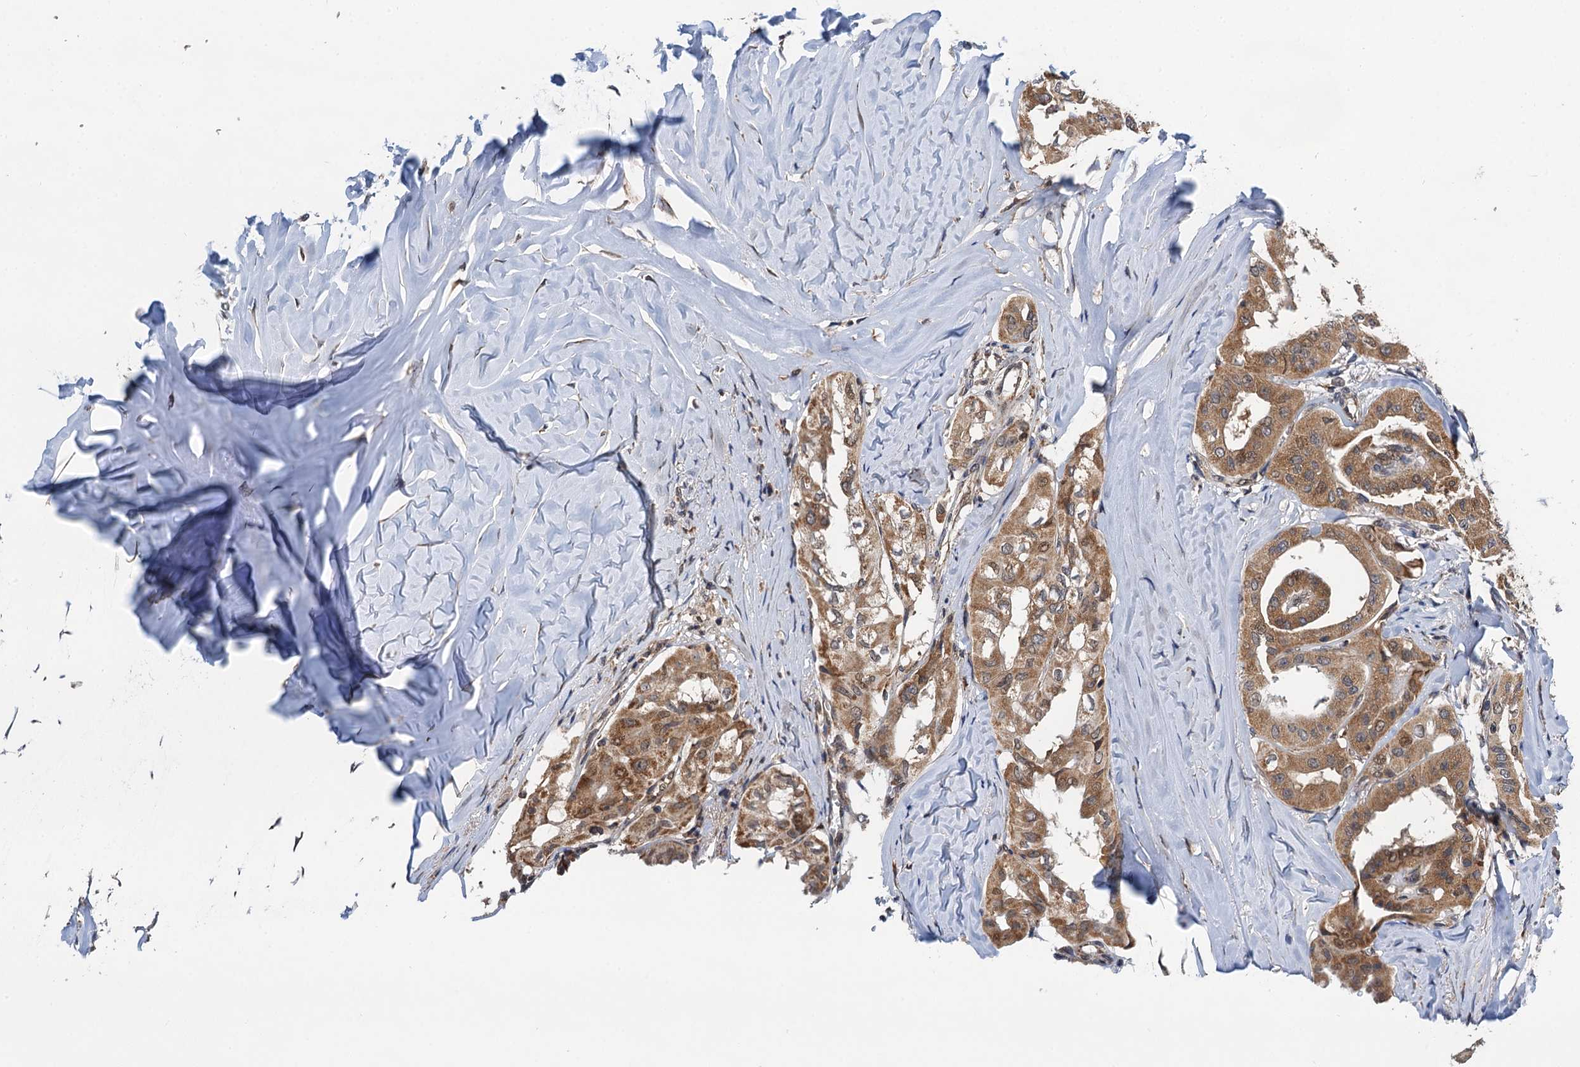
{"staining": {"intensity": "moderate", "quantity": ">75%", "location": "cytoplasmic/membranous"}, "tissue": "thyroid cancer", "cell_type": "Tumor cells", "image_type": "cancer", "snomed": [{"axis": "morphology", "description": "Papillary adenocarcinoma, NOS"}, {"axis": "topography", "description": "Thyroid gland"}], "caption": "Human thyroid cancer stained for a protein (brown) demonstrates moderate cytoplasmic/membranous positive staining in approximately >75% of tumor cells.", "gene": "CMPK2", "patient": {"sex": "female", "age": 59}}